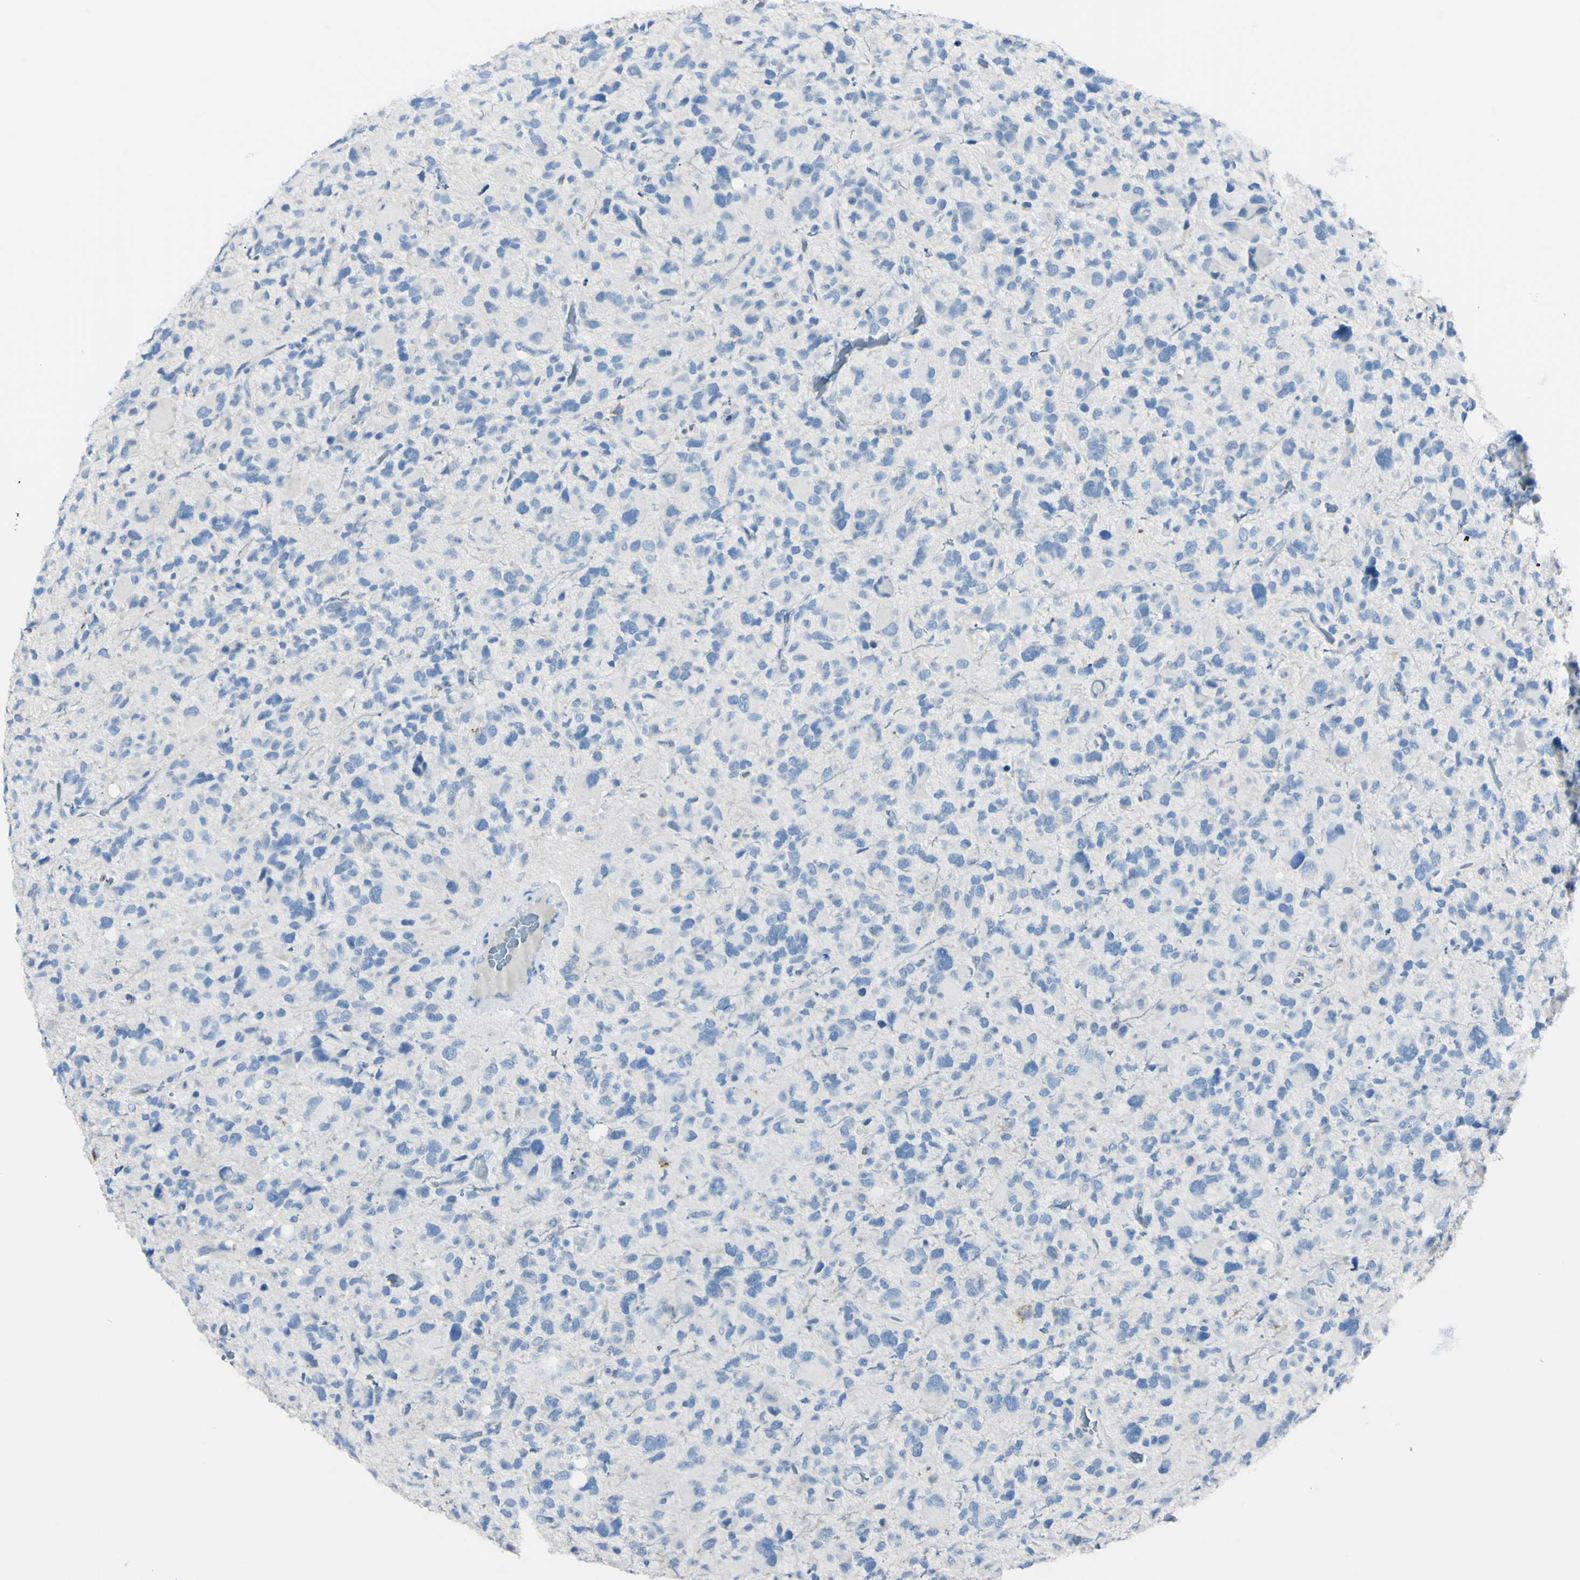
{"staining": {"intensity": "negative", "quantity": "none", "location": "none"}, "tissue": "glioma", "cell_type": "Tumor cells", "image_type": "cancer", "snomed": [{"axis": "morphology", "description": "Glioma, malignant, High grade"}, {"axis": "topography", "description": "Brain"}], "caption": "High magnification brightfield microscopy of glioma stained with DAB (3,3'-diaminobenzidine) (brown) and counterstained with hematoxylin (blue): tumor cells show no significant staining.", "gene": "FOLH1", "patient": {"sex": "male", "age": 48}}